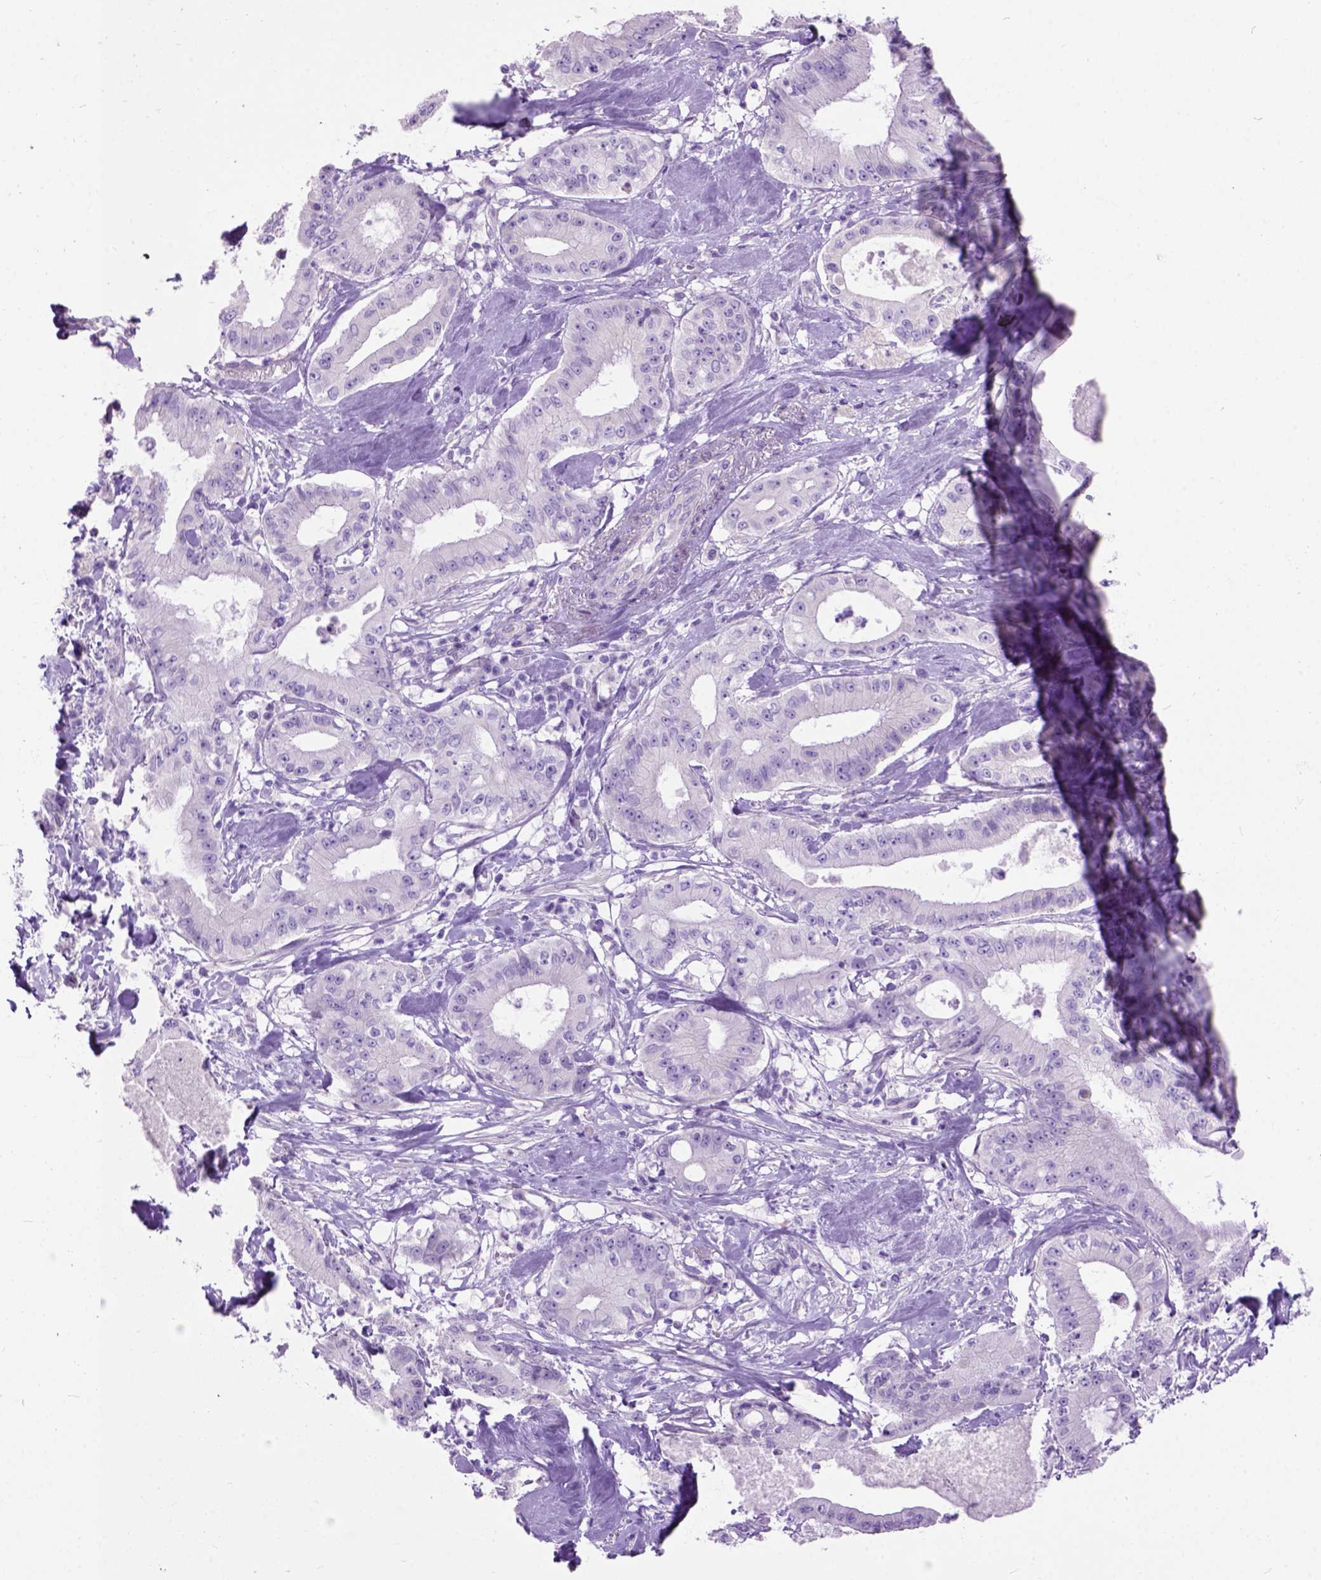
{"staining": {"intensity": "negative", "quantity": "none", "location": "none"}, "tissue": "pancreatic cancer", "cell_type": "Tumor cells", "image_type": "cancer", "snomed": [{"axis": "morphology", "description": "Adenocarcinoma, NOS"}, {"axis": "topography", "description": "Pancreas"}], "caption": "An immunohistochemistry image of pancreatic cancer (adenocarcinoma) is shown. There is no staining in tumor cells of pancreatic cancer (adenocarcinoma).", "gene": "MAPT", "patient": {"sex": "male", "age": 71}}